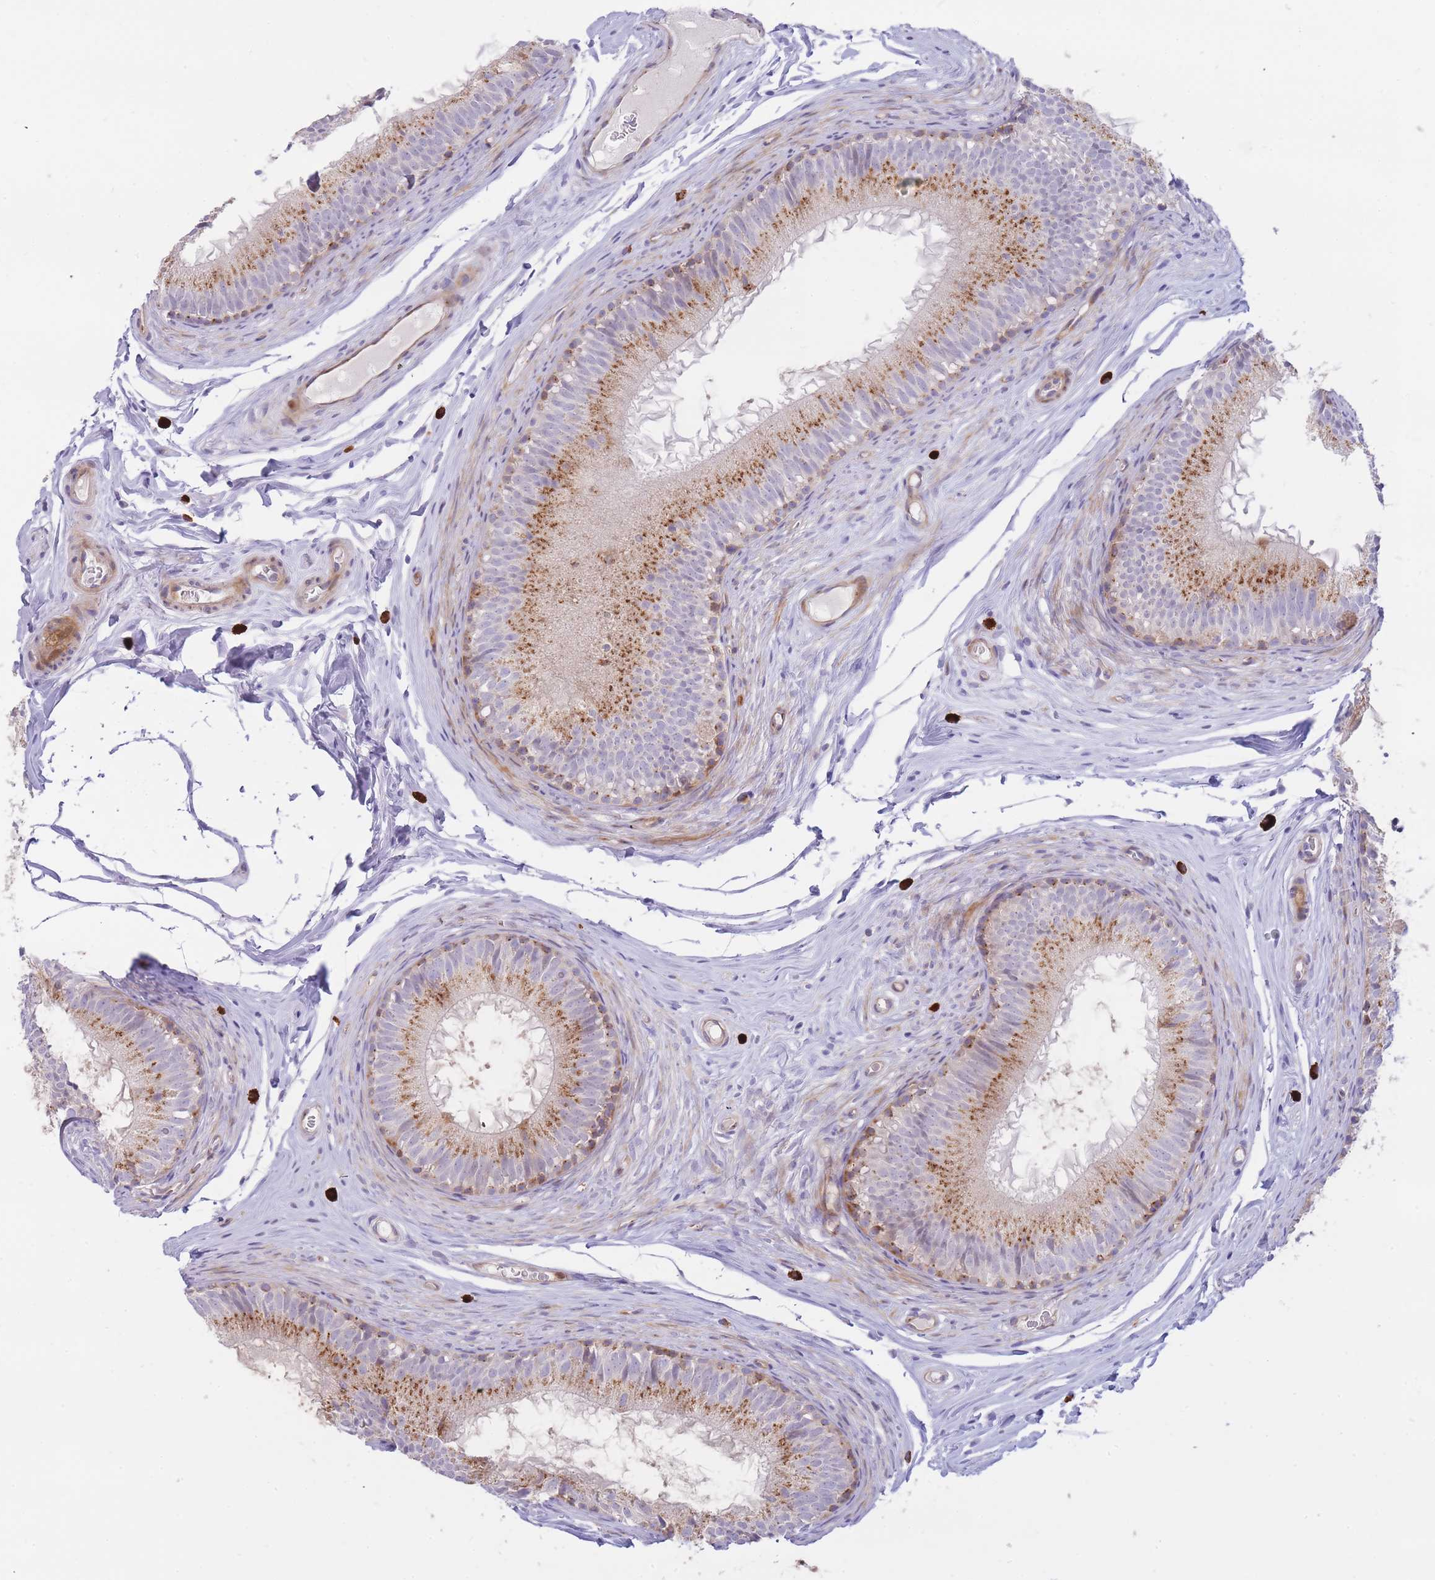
{"staining": {"intensity": "moderate", "quantity": ">75%", "location": "cytoplasmic/membranous"}, "tissue": "epididymis", "cell_type": "Glandular cells", "image_type": "normal", "snomed": [{"axis": "morphology", "description": "Normal tissue, NOS"}, {"axis": "topography", "description": "Epididymis"}], "caption": "There is medium levels of moderate cytoplasmic/membranous expression in glandular cells of unremarkable epididymis, as demonstrated by immunohistochemical staining (brown color).", "gene": "ATP5MC2", "patient": {"sex": "male", "age": 25}}